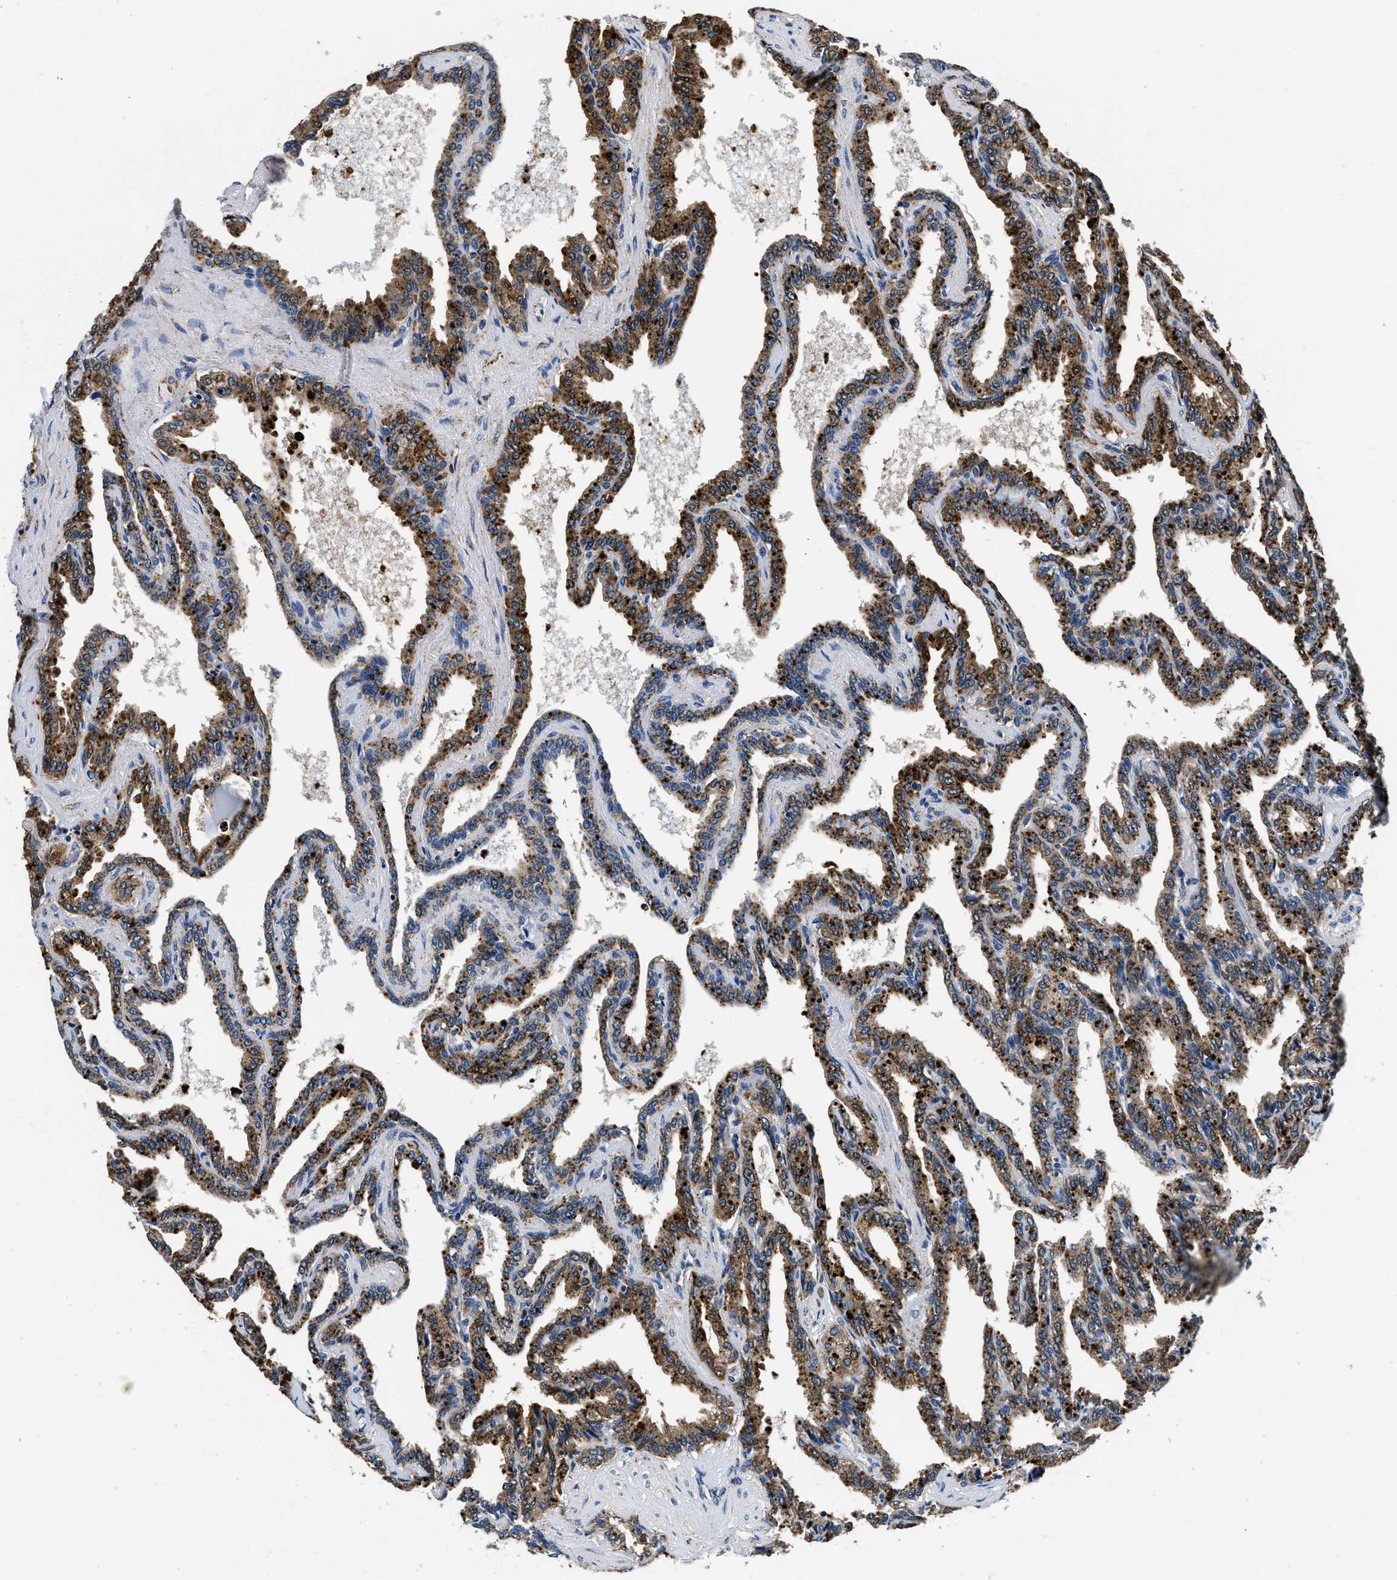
{"staining": {"intensity": "moderate", "quantity": "25%-75%", "location": "cytoplasmic/membranous"}, "tissue": "seminal vesicle", "cell_type": "Glandular cells", "image_type": "normal", "snomed": [{"axis": "morphology", "description": "Normal tissue, NOS"}, {"axis": "topography", "description": "Seminal veicle"}], "caption": "Protein staining of normal seminal vesicle exhibits moderate cytoplasmic/membranous expression in approximately 25%-75% of glandular cells.", "gene": "GRN", "patient": {"sex": "male", "age": 46}}